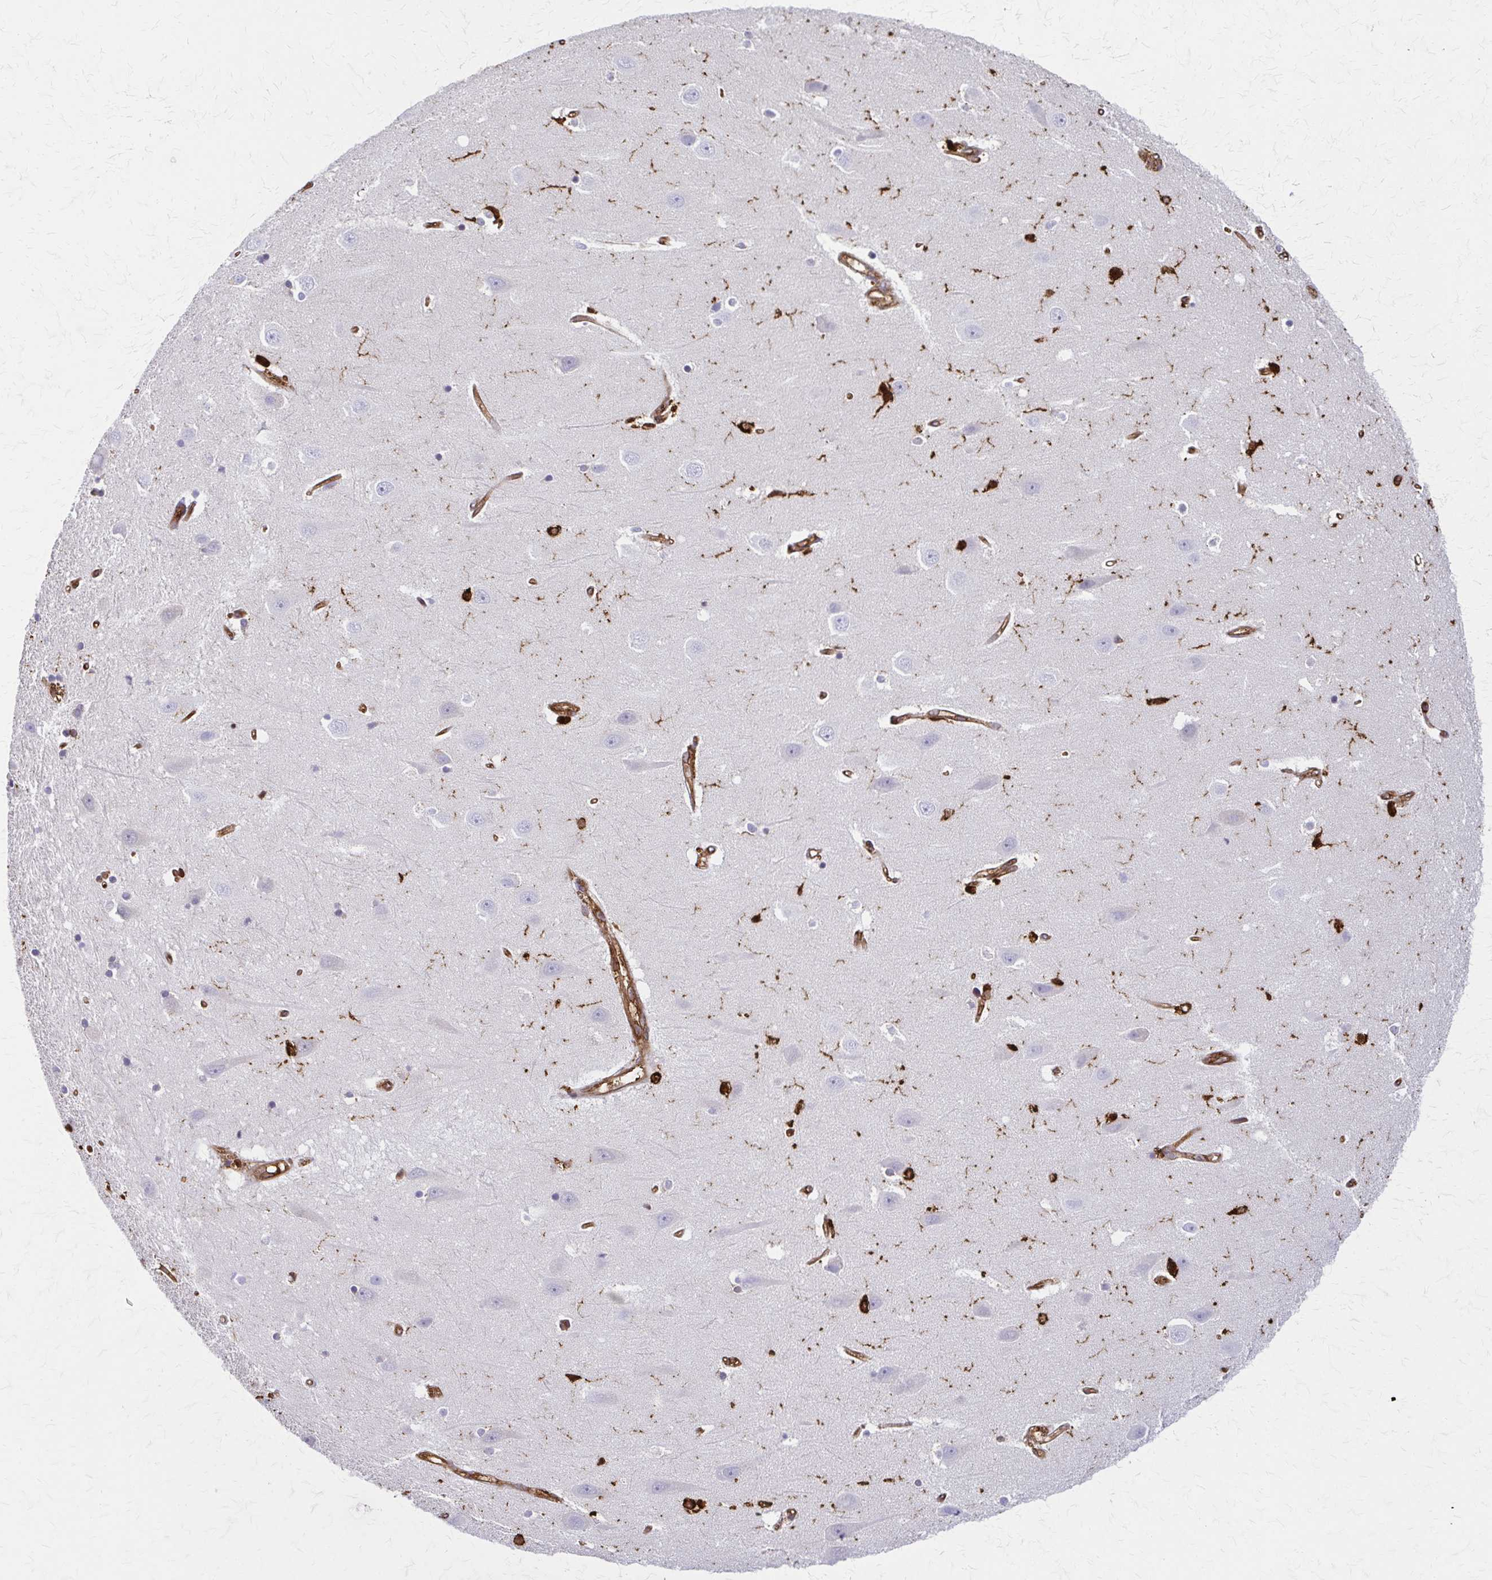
{"staining": {"intensity": "negative", "quantity": "none", "location": "none"}, "tissue": "hippocampus", "cell_type": "Glial cells", "image_type": "normal", "snomed": [{"axis": "morphology", "description": "Normal tissue, NOS"}, {"axis": "topography", "description": "Hippocampus"}], "caption": "The photomicrograph demonstrates no significant expression in glial cells of hippocampus. Brightfield microscopy of immunohistochemistry (IHC) stained with DAB (3,3'-diaminobenzidine) (brown) and hematoxylin (blue), captured at high magnification.", "gene": "WASF2", "patient": {"sex": "male", "age": 63}}